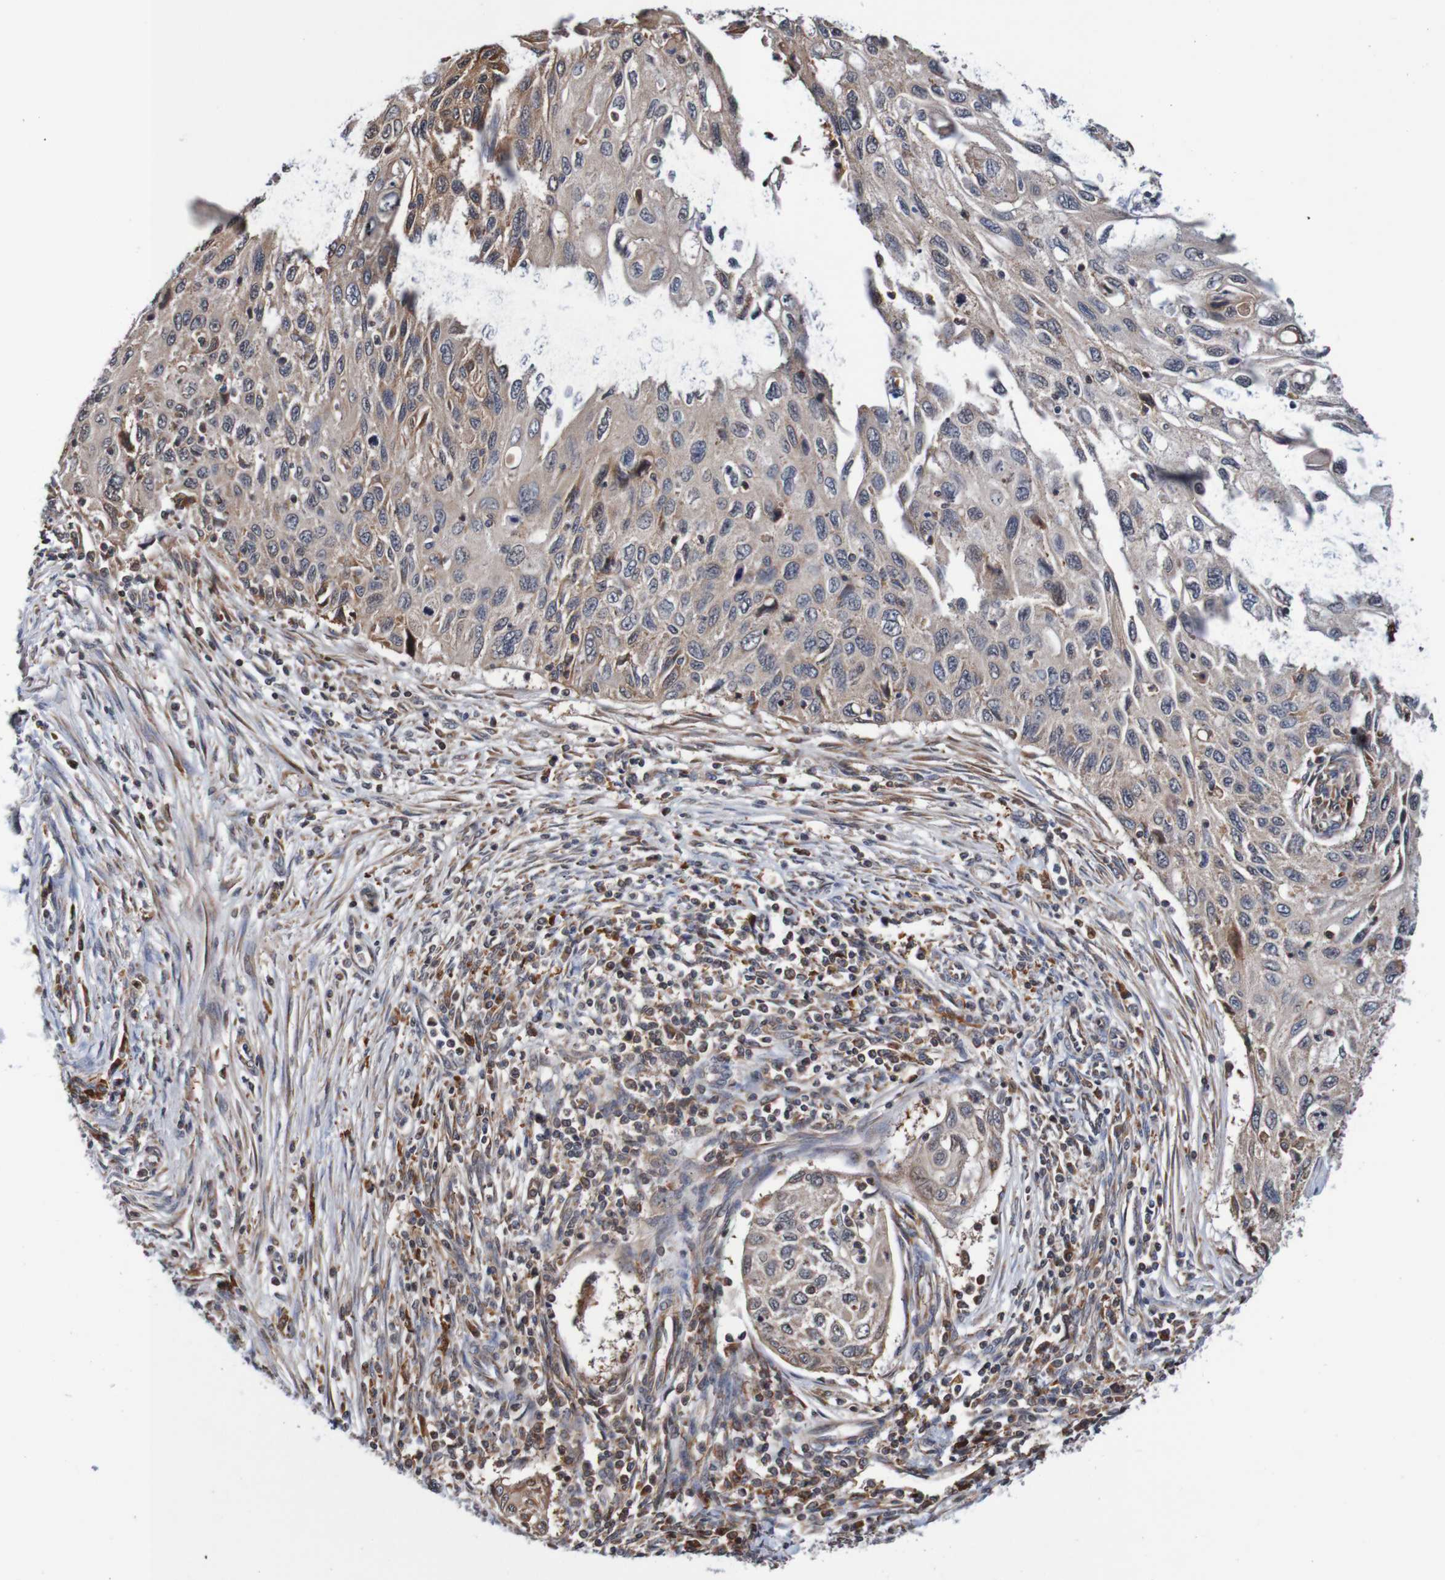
{"staining": {"intensity": "weak", "quantity": ">75%", "location": "cytoplasmic/membranous"}, "tissue": "cervical cancer", "cell_type": "Tumor cells", "image_type": "cancer", "snomed": [{"axis": "morphology", "description": "Squamous cell carcinoma, NOS"}, {"axis": "topography", "description": "Cervix"}], "caption": "This photomicrograph demonstrates immunohistochemistry (IHC) staining of human squamous cell carcinoma (cervical), with low weak cytoplasmic/membranous positivity in approximately >75% of tumor cells.", "gene": "AXIN1", "patient": {"sex": "female", "age": 70}}